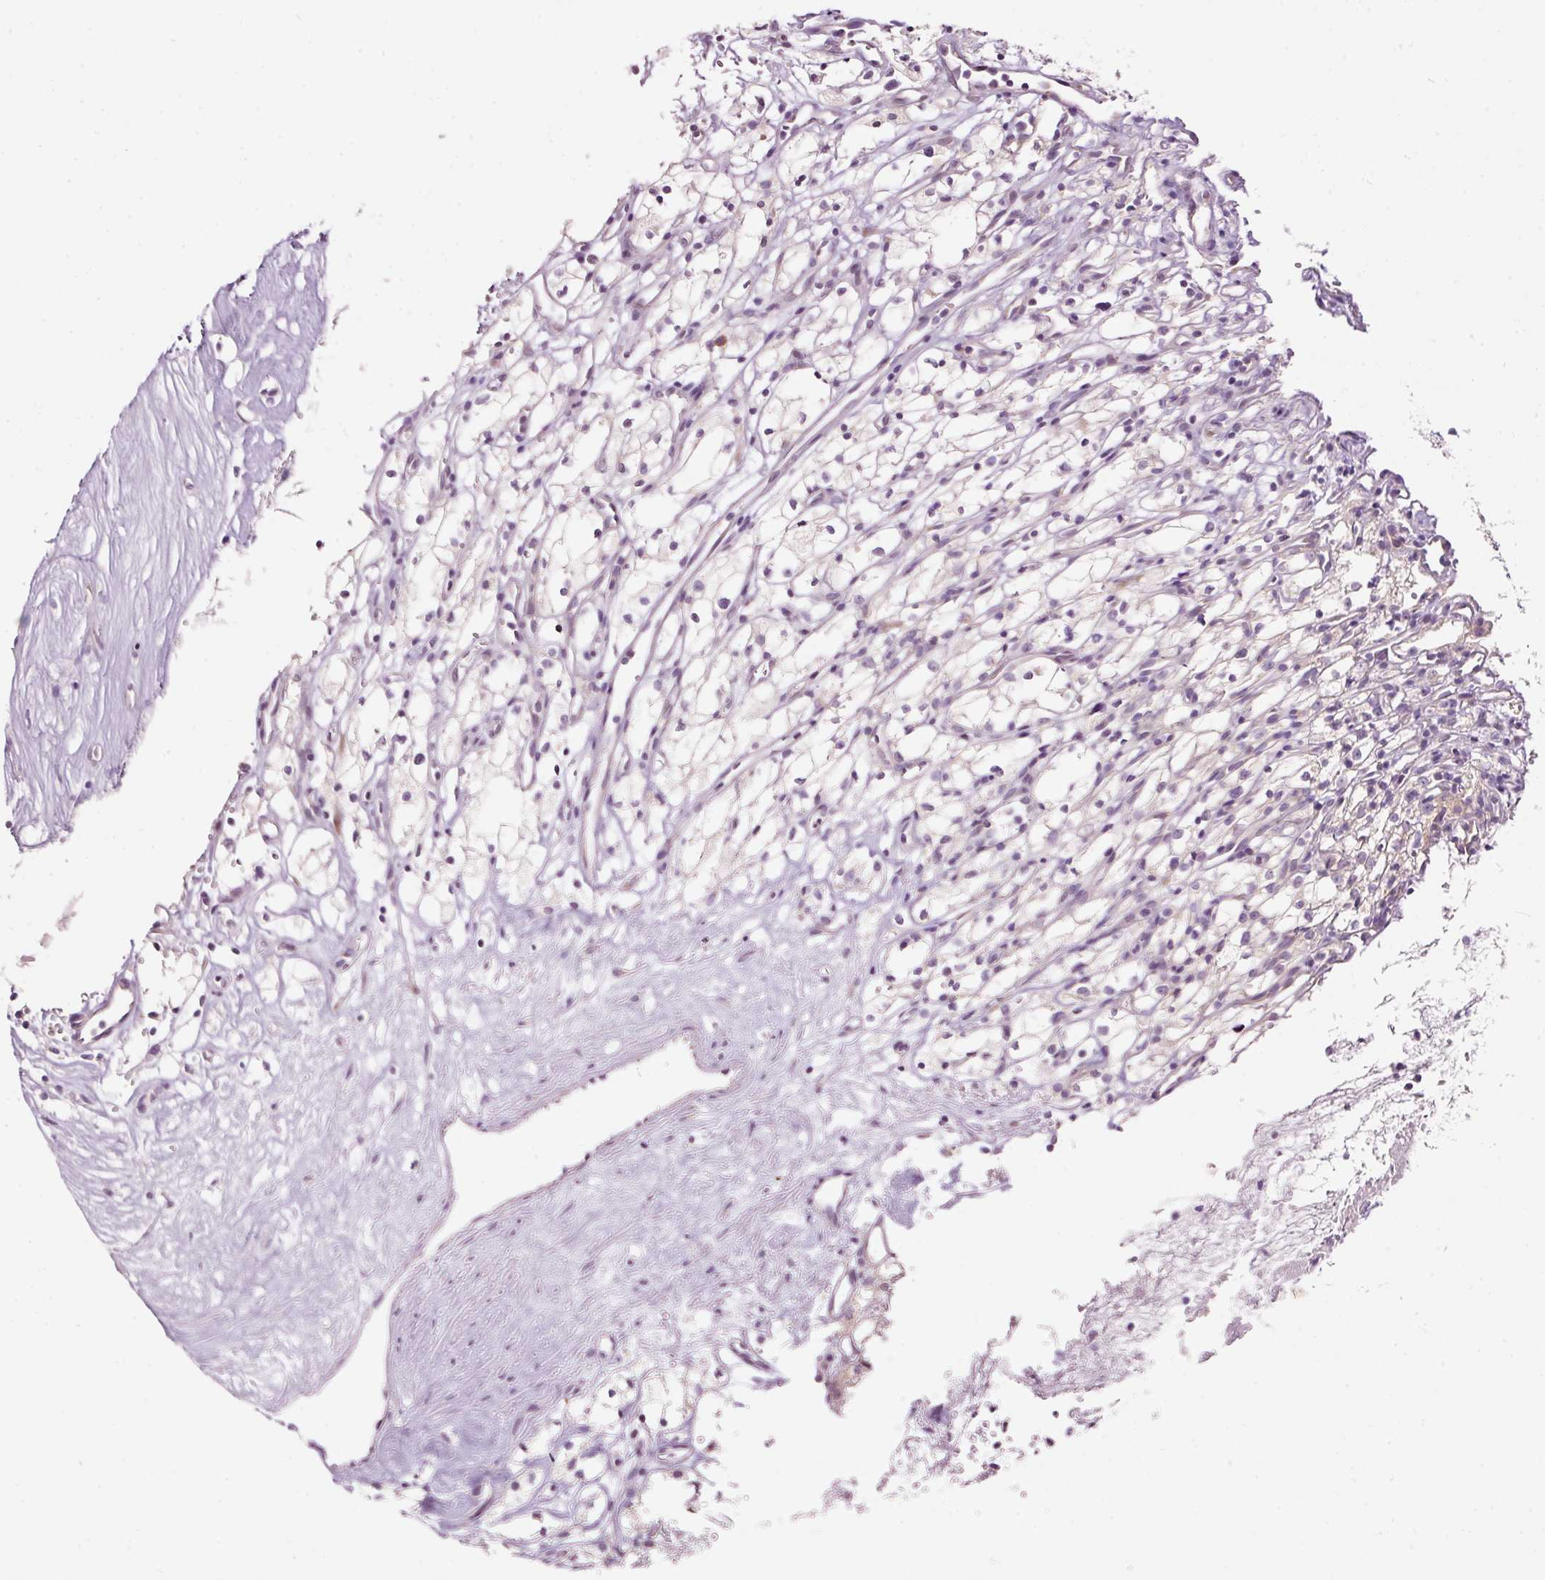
{"staining": {"intensity": "negative", "quantity": "none", "location": "none"}, "tissue": "renal cancer", "cell_type": "Tumor cells", "image_type": "cancer", "snomed": [{"axis": "morphology", "description": "Adenocarcinoma, NOS"}, {"axis": "topography", "description": "Kidney"}], "caption": "Tumor cells show no significant staining in renal cancer.", "gene": "RSPO2", "patient": {"sex": "male", "age": 59}}